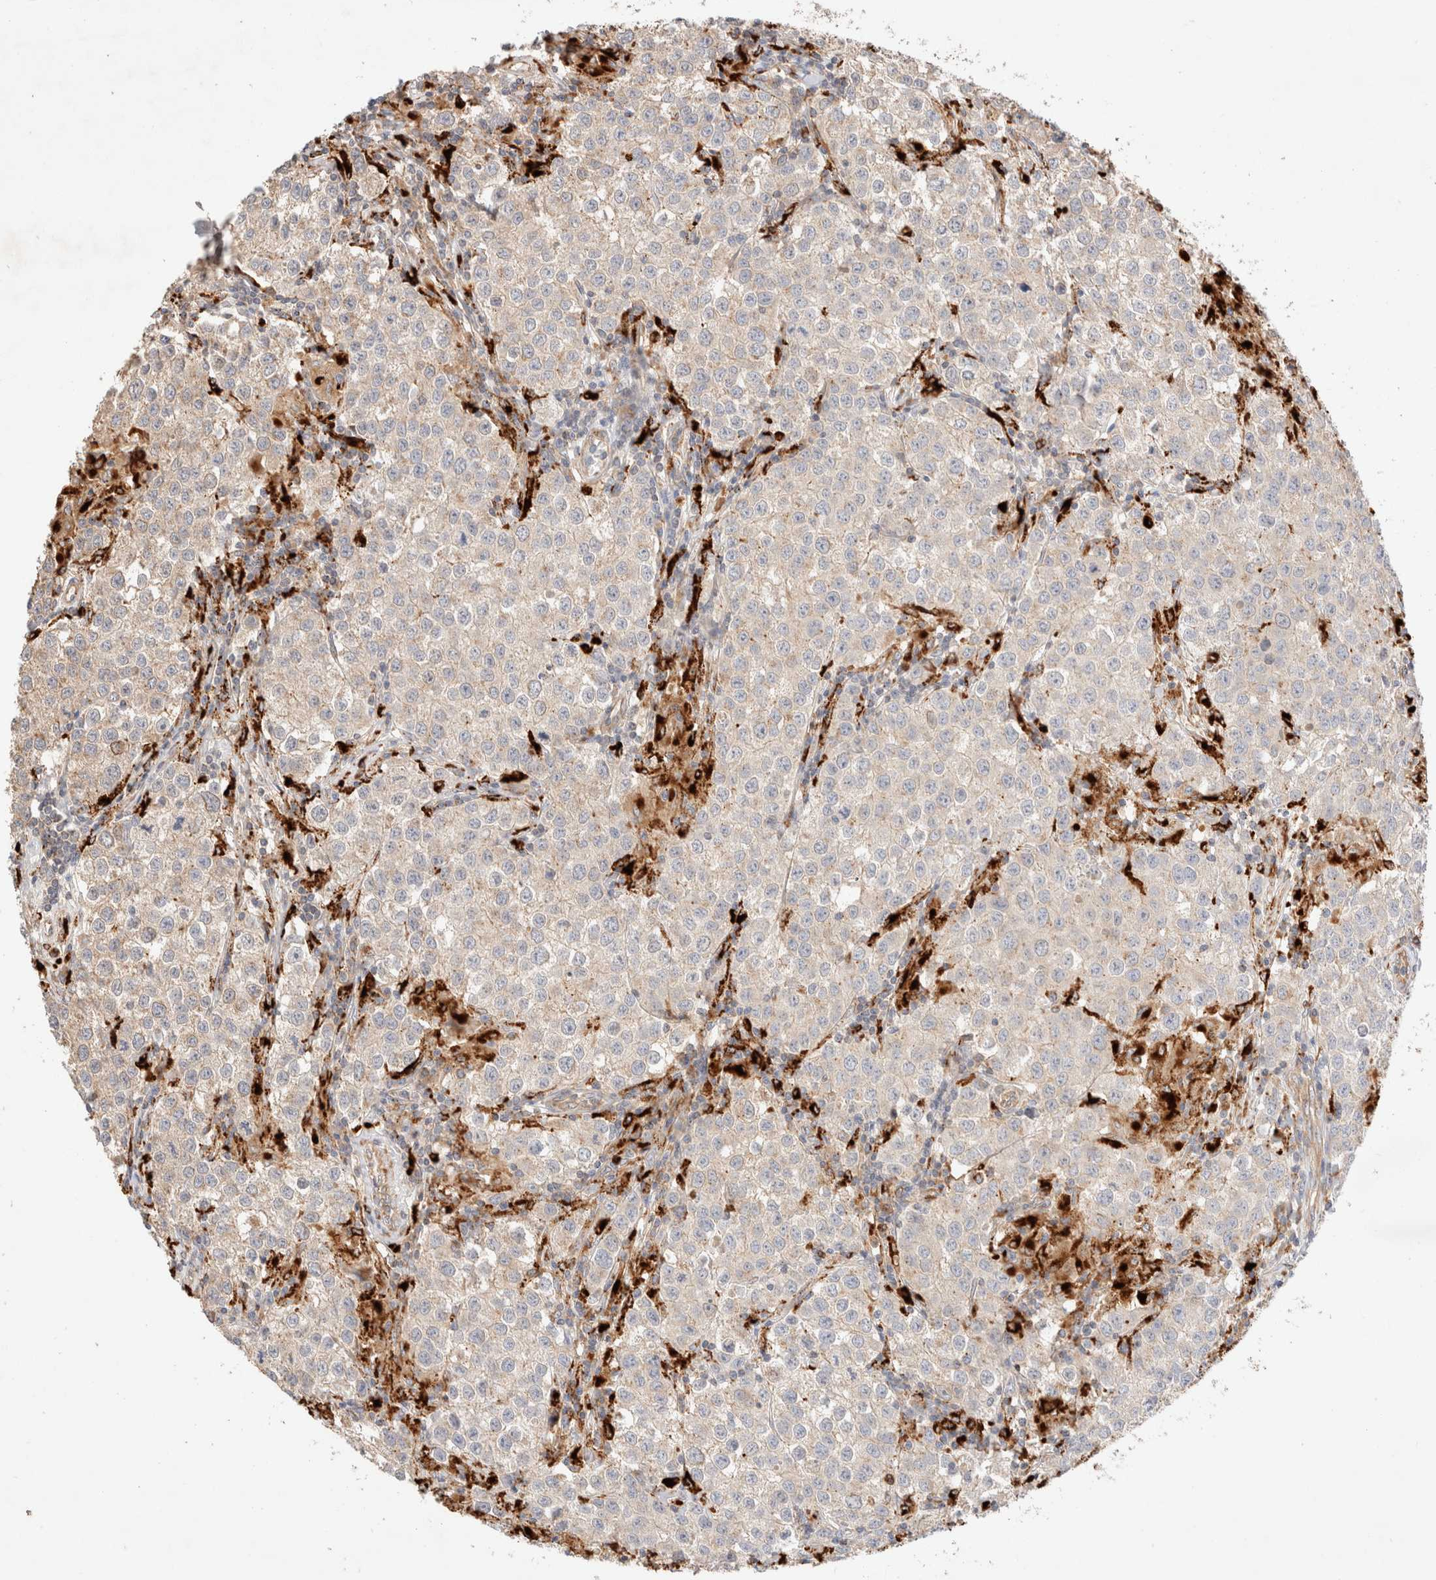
{"staining": {"intensity": "negative", "quantity": "none", "location": "none"}, "tissue": "testis cancer", "cell_type": "Tumor cells", "image_type": "cancer", "snomed": [{"axis": "morphology", "description": "Seminoma, NOS"}, {"axis": "morphology", "description": "Carcinoma, Embryonal, NOS"}, {"axis": "topography", "description": "Testis"}], "caption": "A photomicrograph of human testis cancer (seminoma) is negative for staining in tumor cells. (DAB immunohistochemistry visualized using brightfield microscopy, high magnification).", "gene": "RABEPK", "patient": {"sex": "male", "age": 43}}